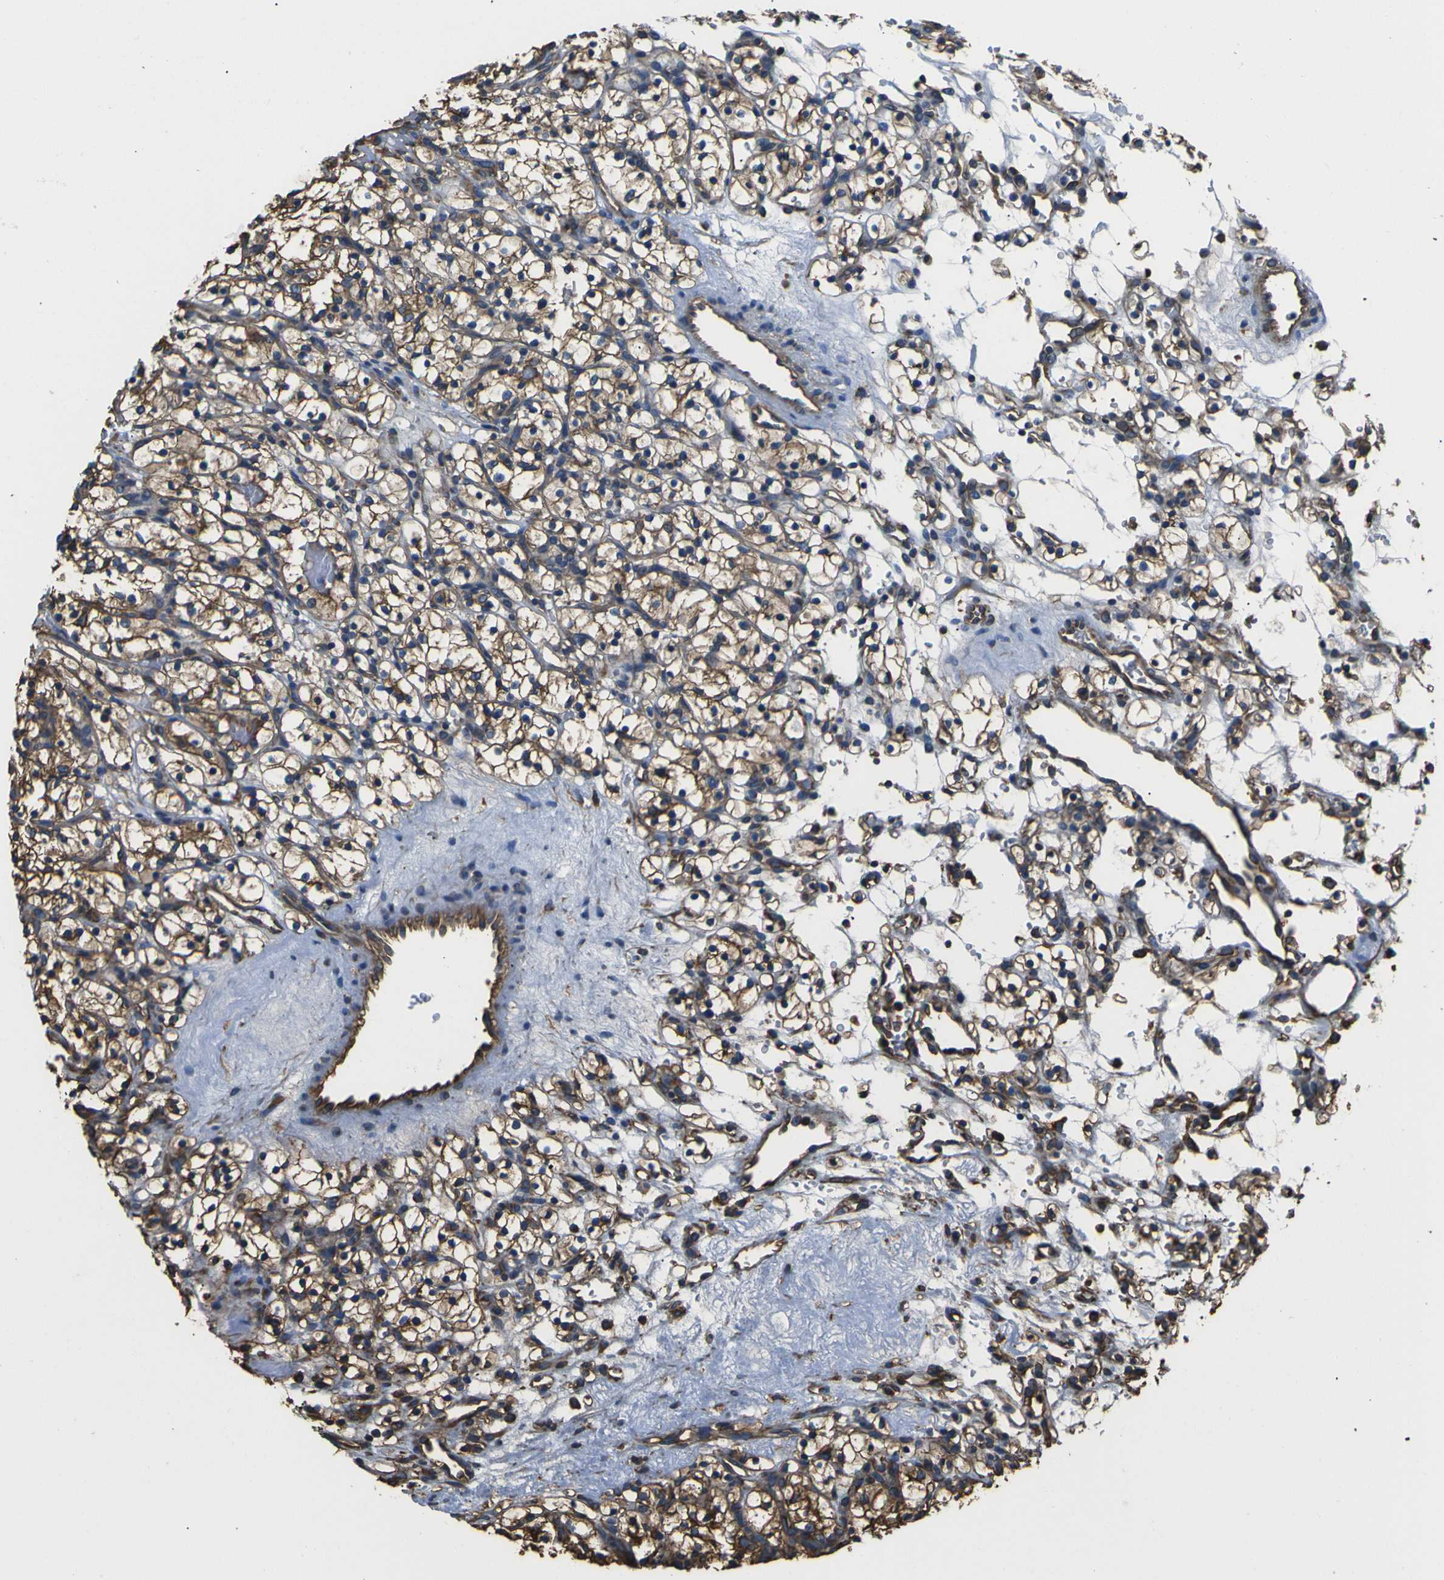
{"staining": {"intensity": "strong", "quantity": ">75%", "location": "cytoplasmic/membranous"}, "tissue": "renal cancer", "cell_type": "Tumor cells", "image_type": "cancer", "snomed": [{"axis": "morphology", "description": "Adenocarcinoma, NOS"}, {"axis": "topography", "description": "Kidney"}], "caption": "The immunohistochemical stain shows strong cytoplasmic/membranous expression in tumor cells of renal cancer tissue.", "gene": "TUBB", "patient": {"sex": "female", "age": 57}}